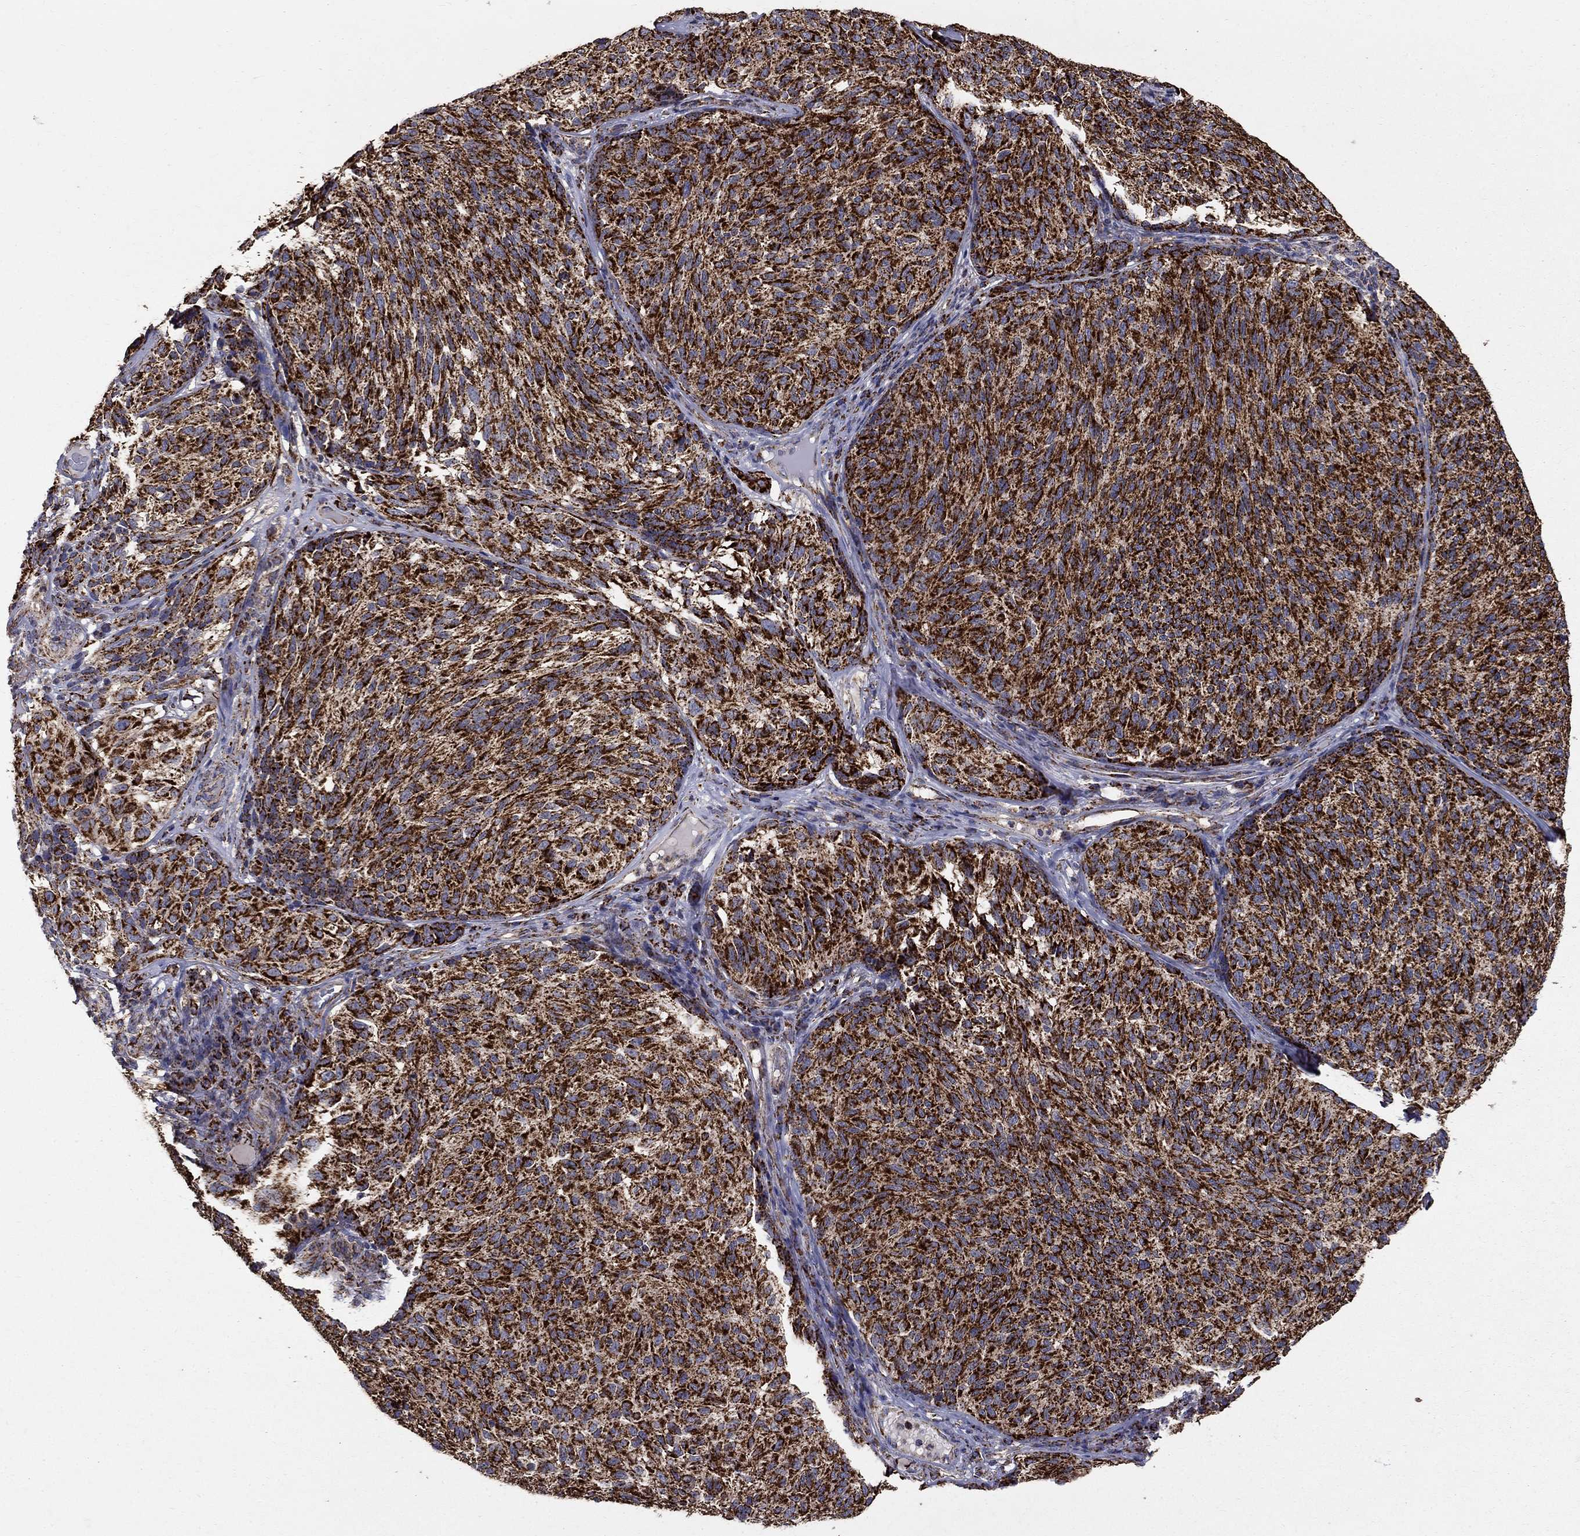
{"staining": {"intensity": "strong", "quantity": ">75%", "location": "cytoplasmic/membranous"}, "tissue": "melanoma", "cell_type": "Tumor cells", "image_type": "cancer", "snomed": [{"axis": "morphology", "description": "Malignant melanoma, NOS"}, {"axis": "topography", "description": "Skin"}], "caption": "The immunohistochemical stain highlights strong cytoplasmic/membranous staining in tumor cells of malignant melanoma tissue. Using DAB (3,3'-diaminobenzidine) (brown) and hematoxylin (blue) stains, captured at high magnification using brightfield microscopy.", "gene": "GCSH", "patient": {"sex": "female", "age": 73}}